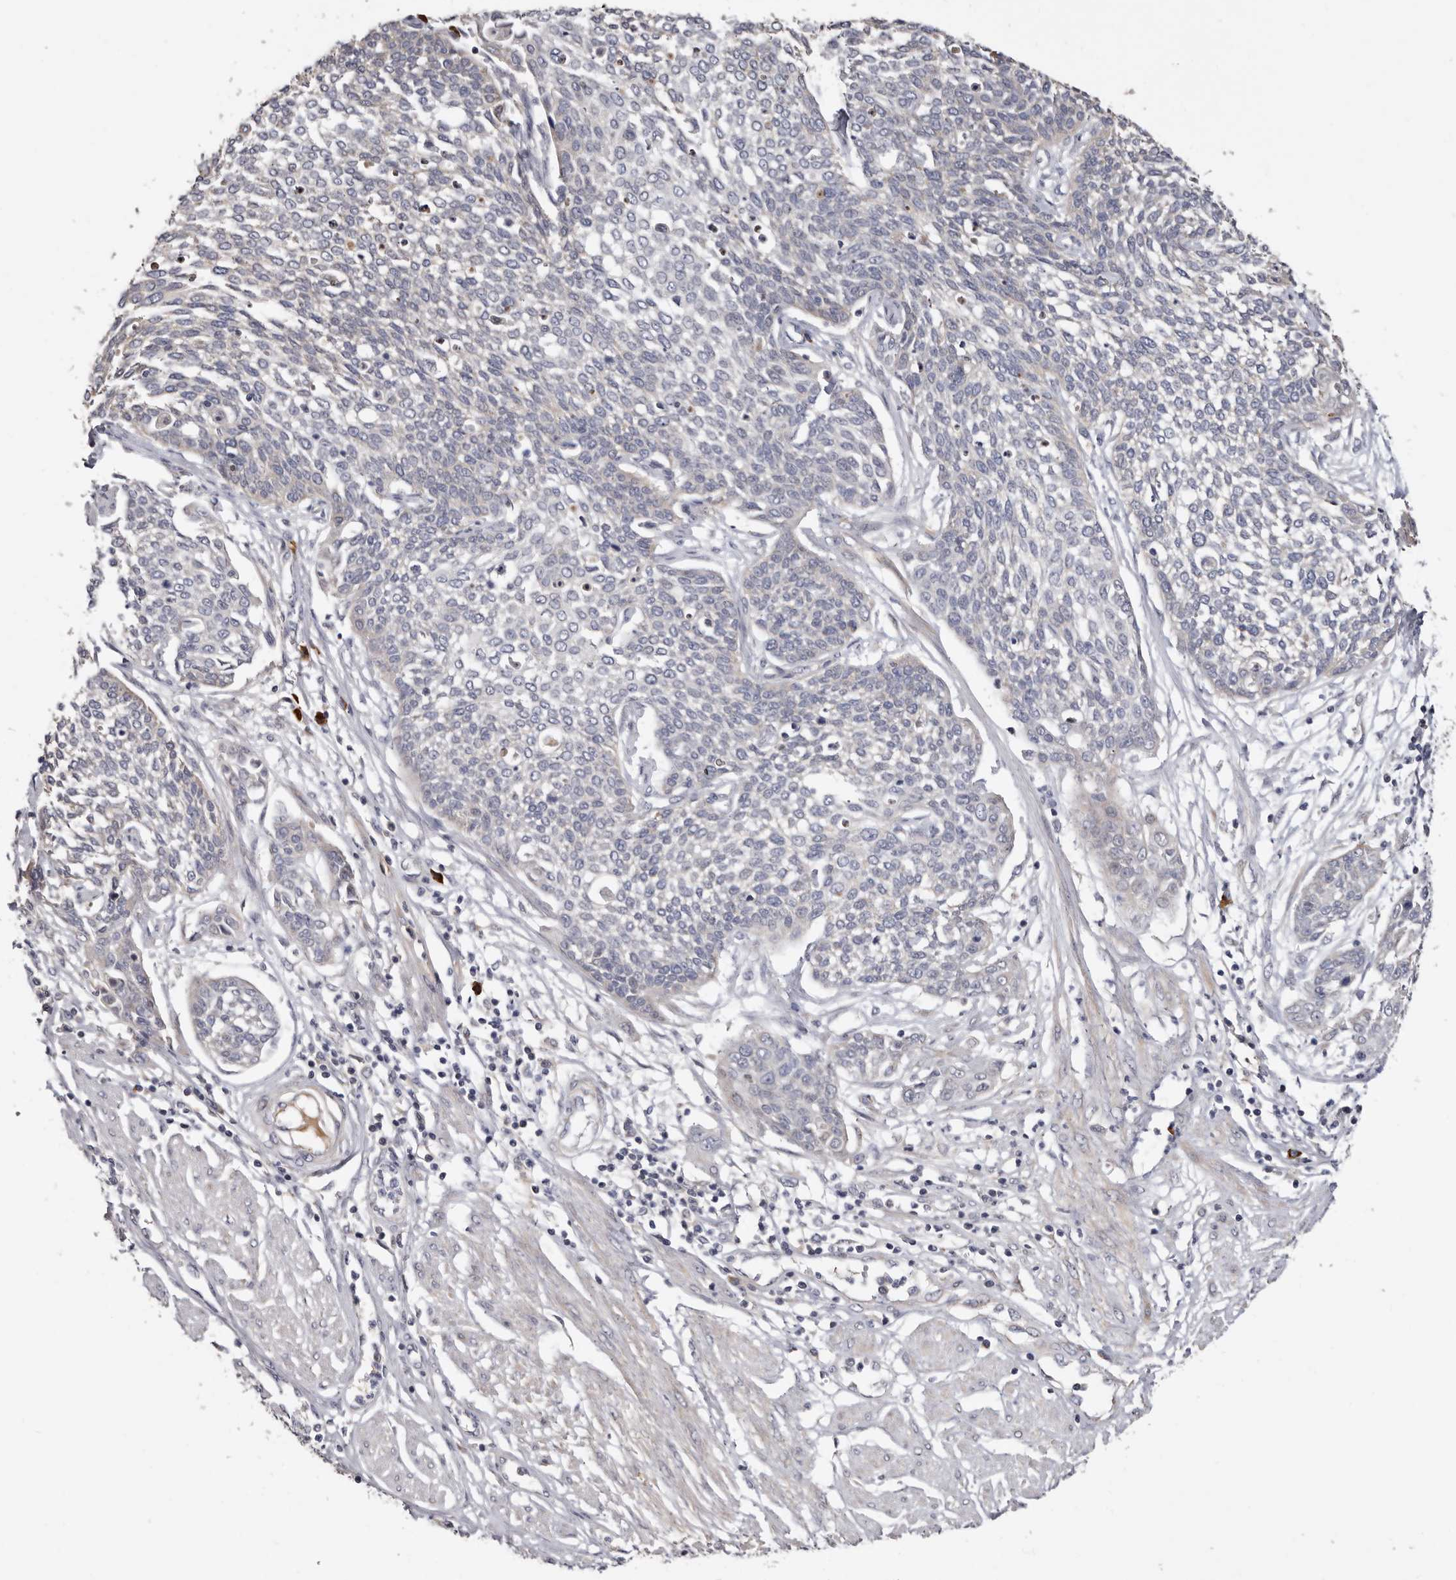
{"staining": {"intensity": "negative", "quantity": "none", "location": "none"}, "tissue": "cervical cancer", "cell_type": "Tumor cells", "image_type": "cancer", "snomed": [{"axis": "morphology", "description": "Squamous cell carcinoma, NOS"}, {"axis": "topography", "description": "Cervix"}], "caption": "This is a image of immunohistochemistry staining of cervical squamous cell carcinoma, which shows no staining in tumor cells.", "gene": "SPTA1", "patient": {"sex": "female", "age": 34}}